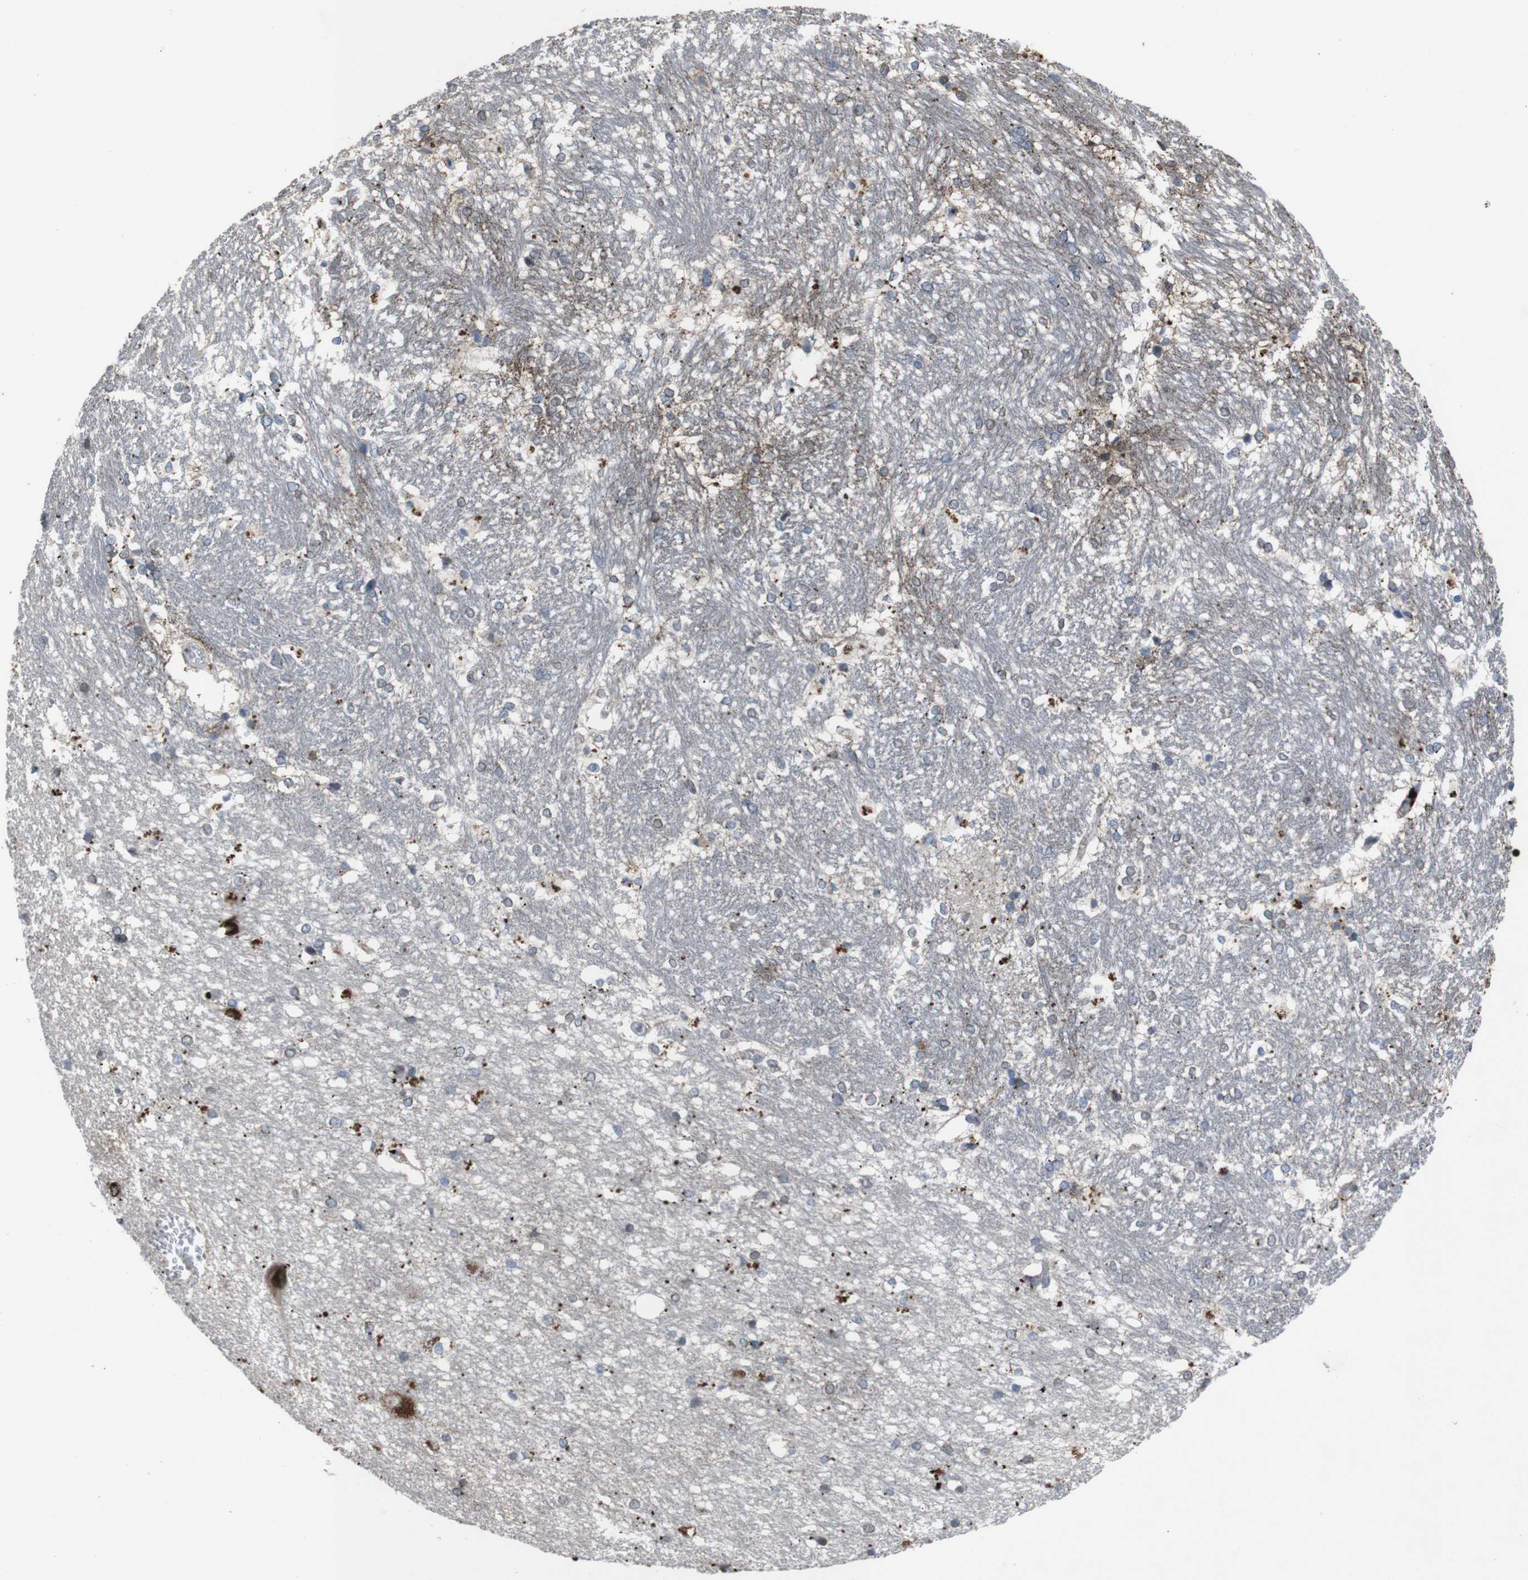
{"staining": {"intensity": "strong", "quantity": "<25%", "location": "cytoplasmic/membranous"}, "tissue": "hippocampus", "cell_type": "Glial cells", "image_type": "normal", "snomed": [{"axis": "morphology", "description": "Normal tissue, NOS"}, {"axis": "topography", "description": "Hippocampus"}], "caption": "Strong cytoplasmic/membranous positivity for a protein is present in about <25% of glial cells of benign hippocampus using immunohistochemistry (IHC).", "gene": "EFNA5", "patient": {"sex": "female", "age": 19}}